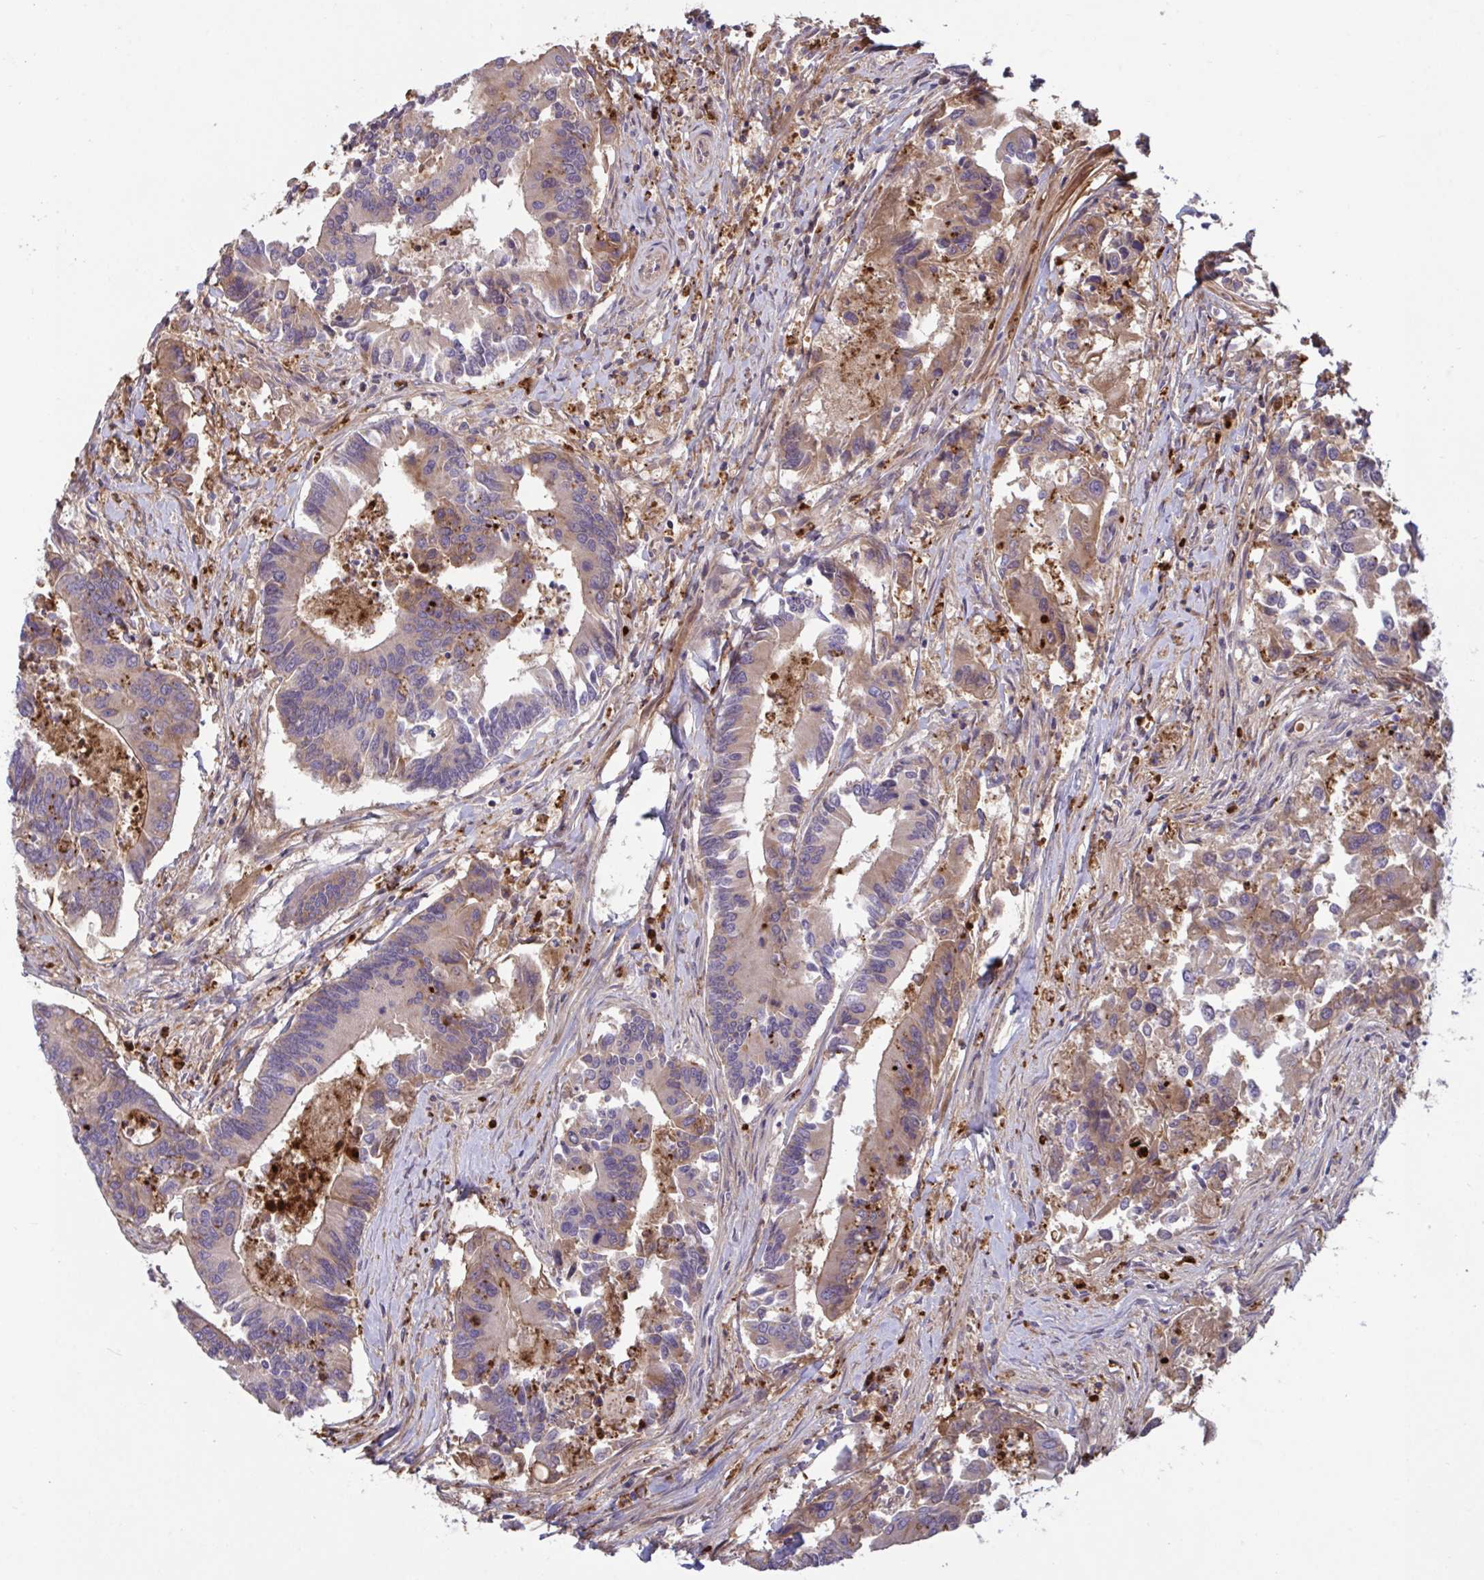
{"staining": {"intensity": "weak", "quantity": "25%-75%", "location": "cytoplasmic/membranous"}, "tissue": "colorectal cancer", "cell_type": "Tumor cells", "image_type": "cancer", "snomed": [{"axis": "morphology", "description": "Adenocarcinoma, NOS"}, {"axis": "topography", "description": "Colon"}], "caption": "Immunohistochemistry (DAB) staining of colorectal cancer shows weak cytoplasmic/membranous protein staining in approximately 25%-75% of tumor cells.", "gene": "IL1R1", "patient": {"sex": "female", "age": 67}}